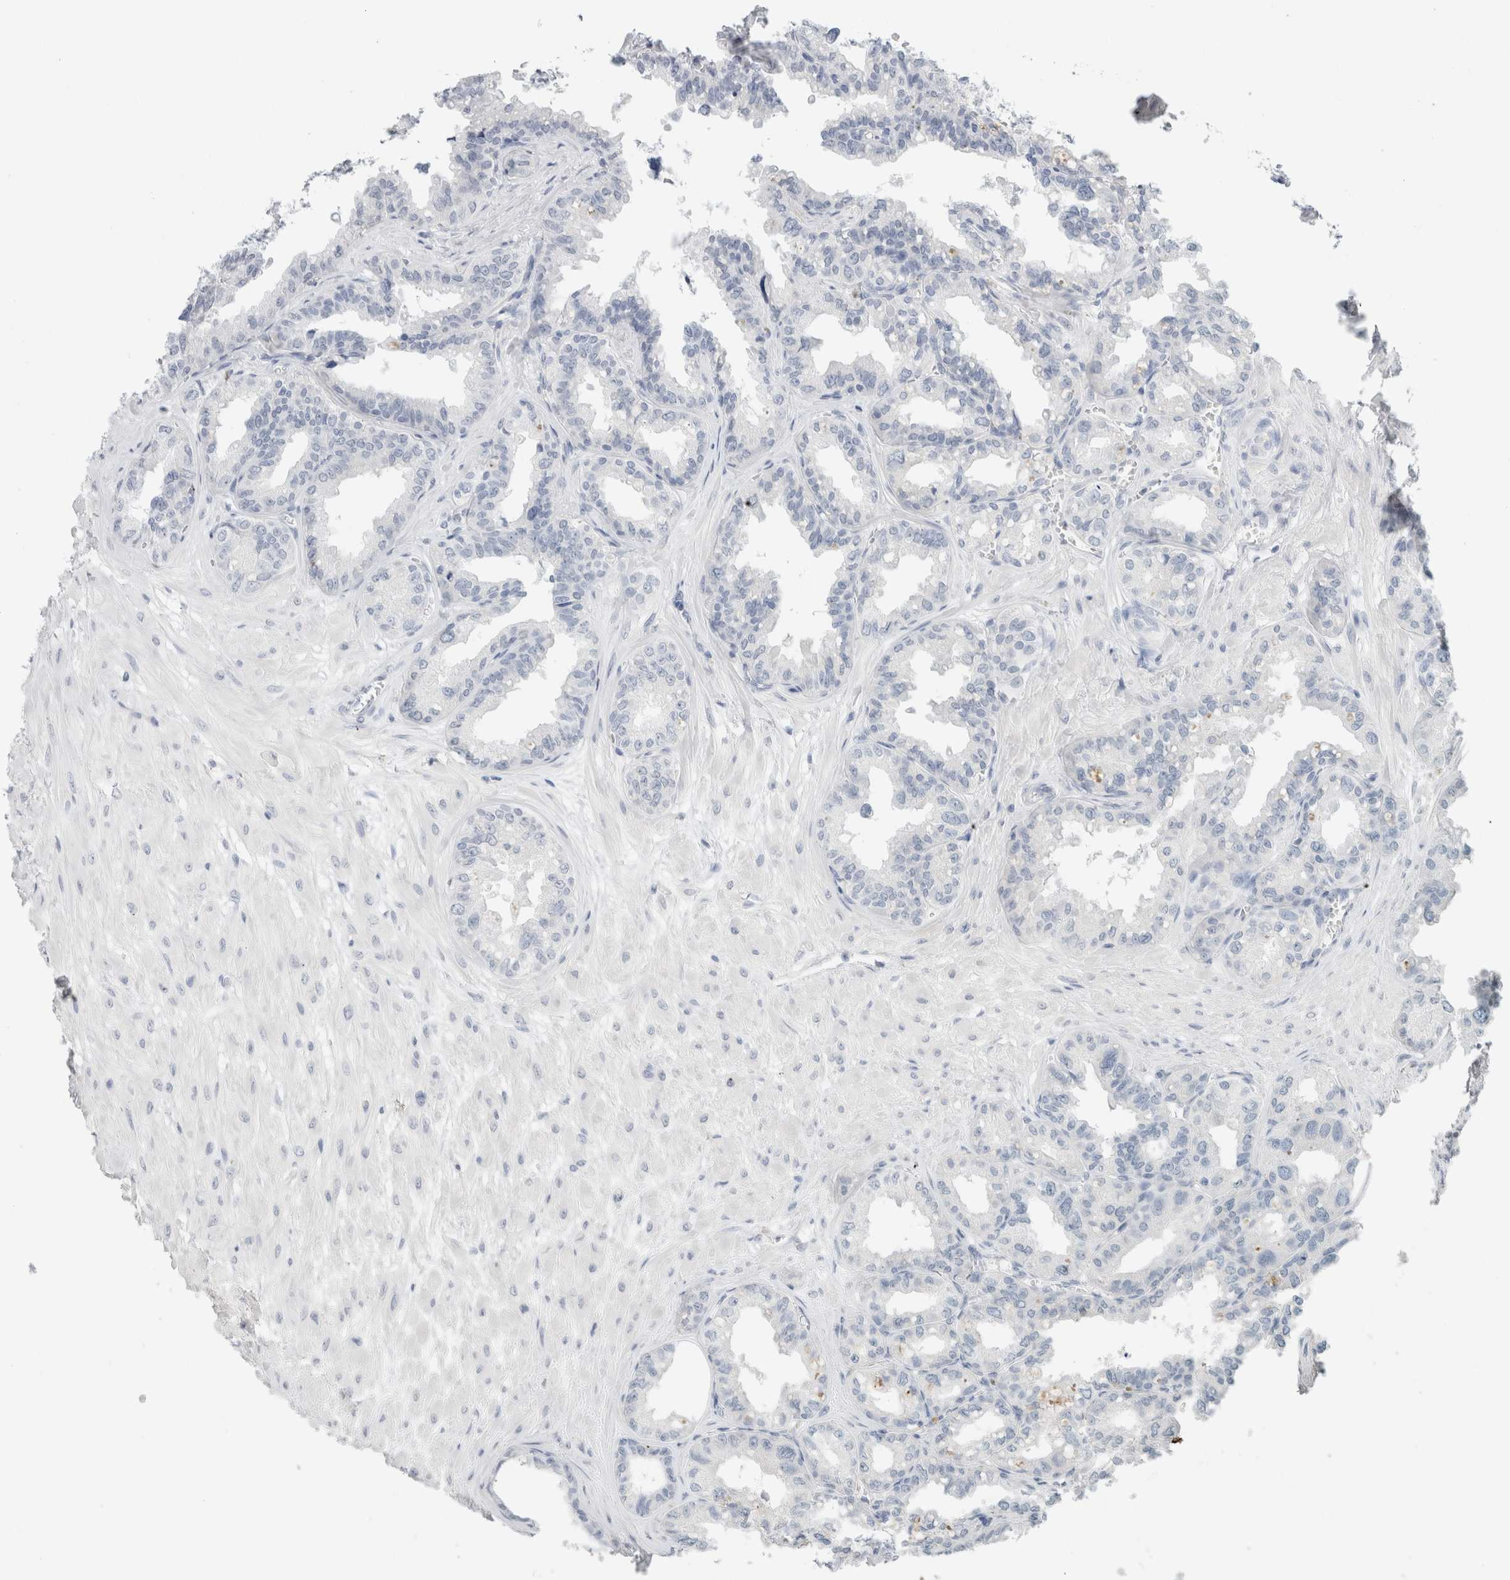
{"staining": {"intensity": "negative", "quantity": "none", "location": "none"}, "tissue": "seminal vesicle", "cell_type": "Glandular cells", "image_type": "normal", "snomed": [{"axis": "morphology", "description": "Normal tissue, NOS"}, {"axis": "topography", "description": "Prostate"}, {"axis": "topography", "description": "Seminal veicle"}], "caption": "Protein analysis of unremarkable seminal vesicle shows no significant positivity in glandular cells.", "gene": "IL6", "patient": {"sex": "male", "age": 51}}